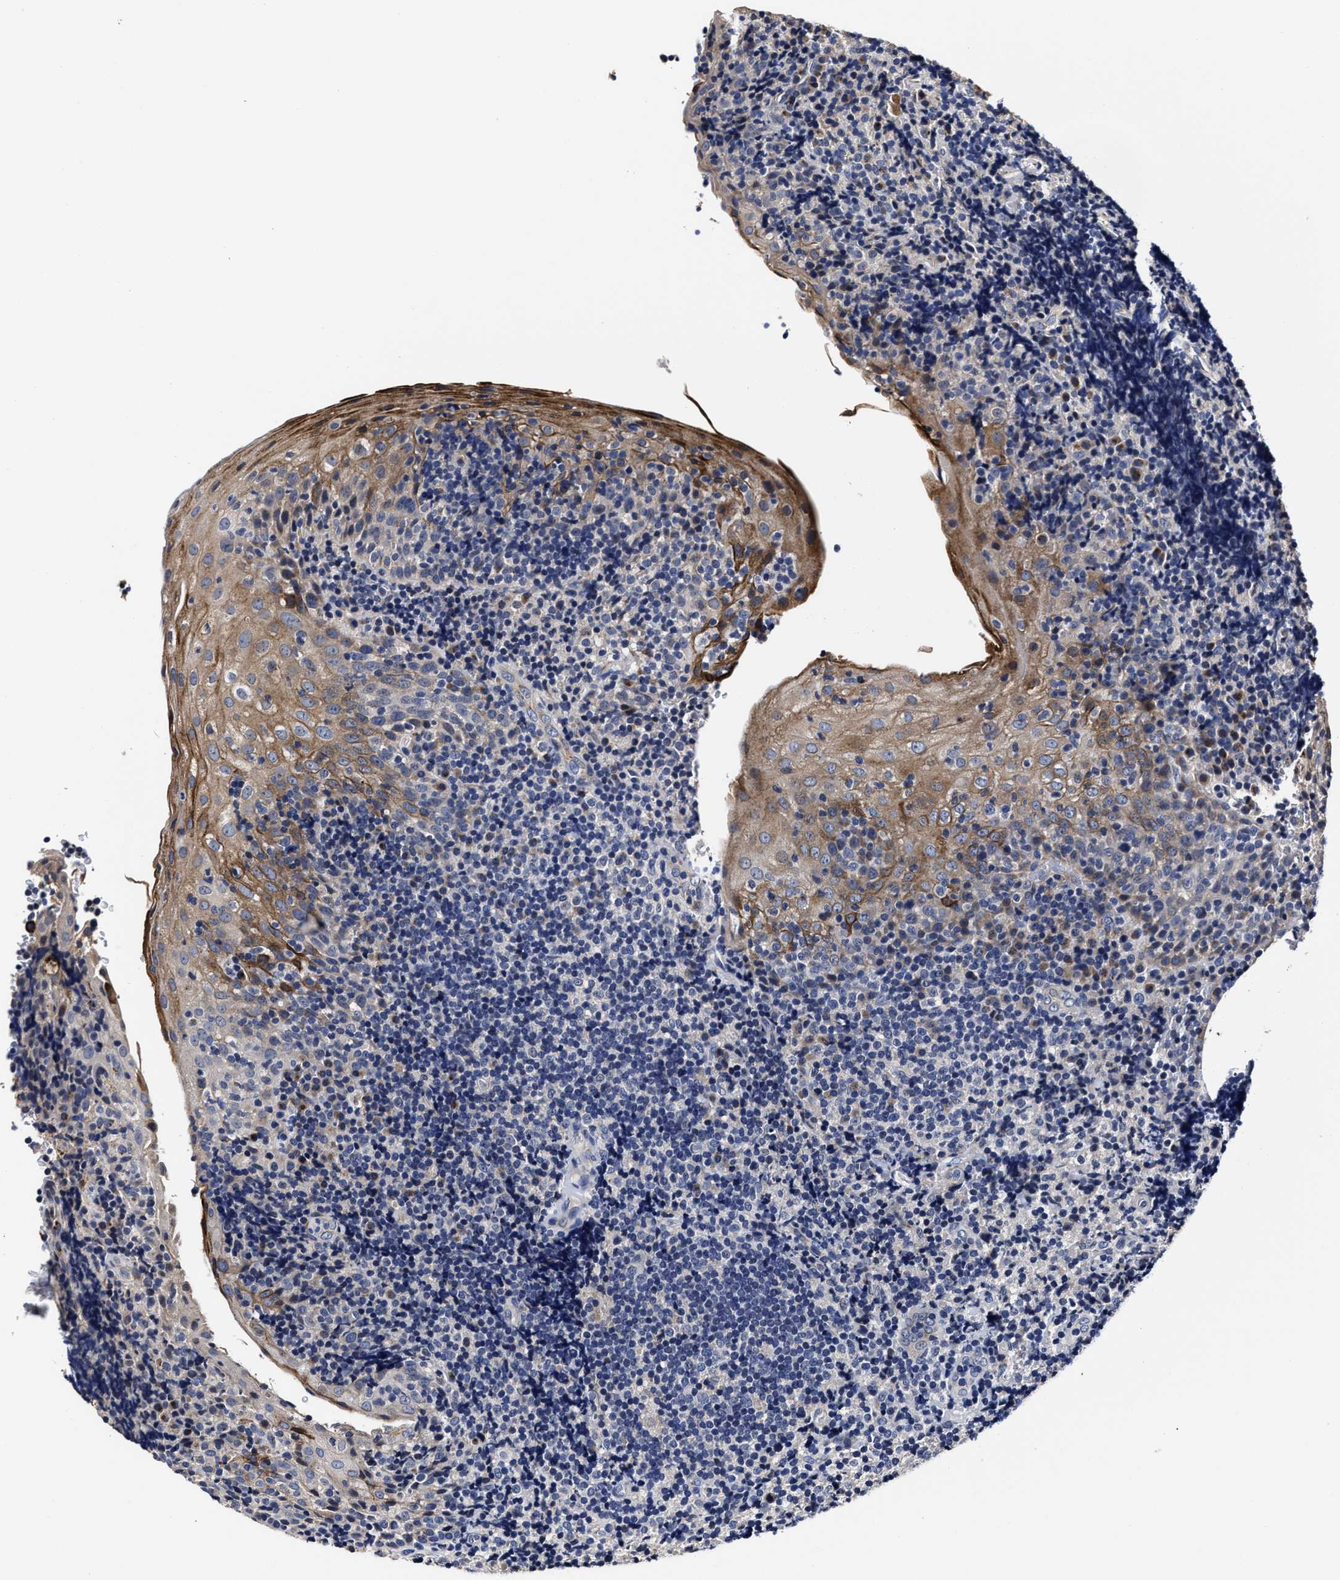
{"staining": {"intensity": "negative", "quantity": "none", "location": "none"}, "tissue": "tonsil", "cell_type": "Germinal center cells", "image_type": "normal", "snomed": [{"axis": "morphology", "description": "Normal tissue, NOS"}, {"axis": "topography", "description": "Tonsil"}], "caption": "Immunohistochemical staining of benign human tonsil shows no significant positivity in germinal center cells.", "gene": "OLFML2A", "patient": {"sex": "male", "age": 37}}